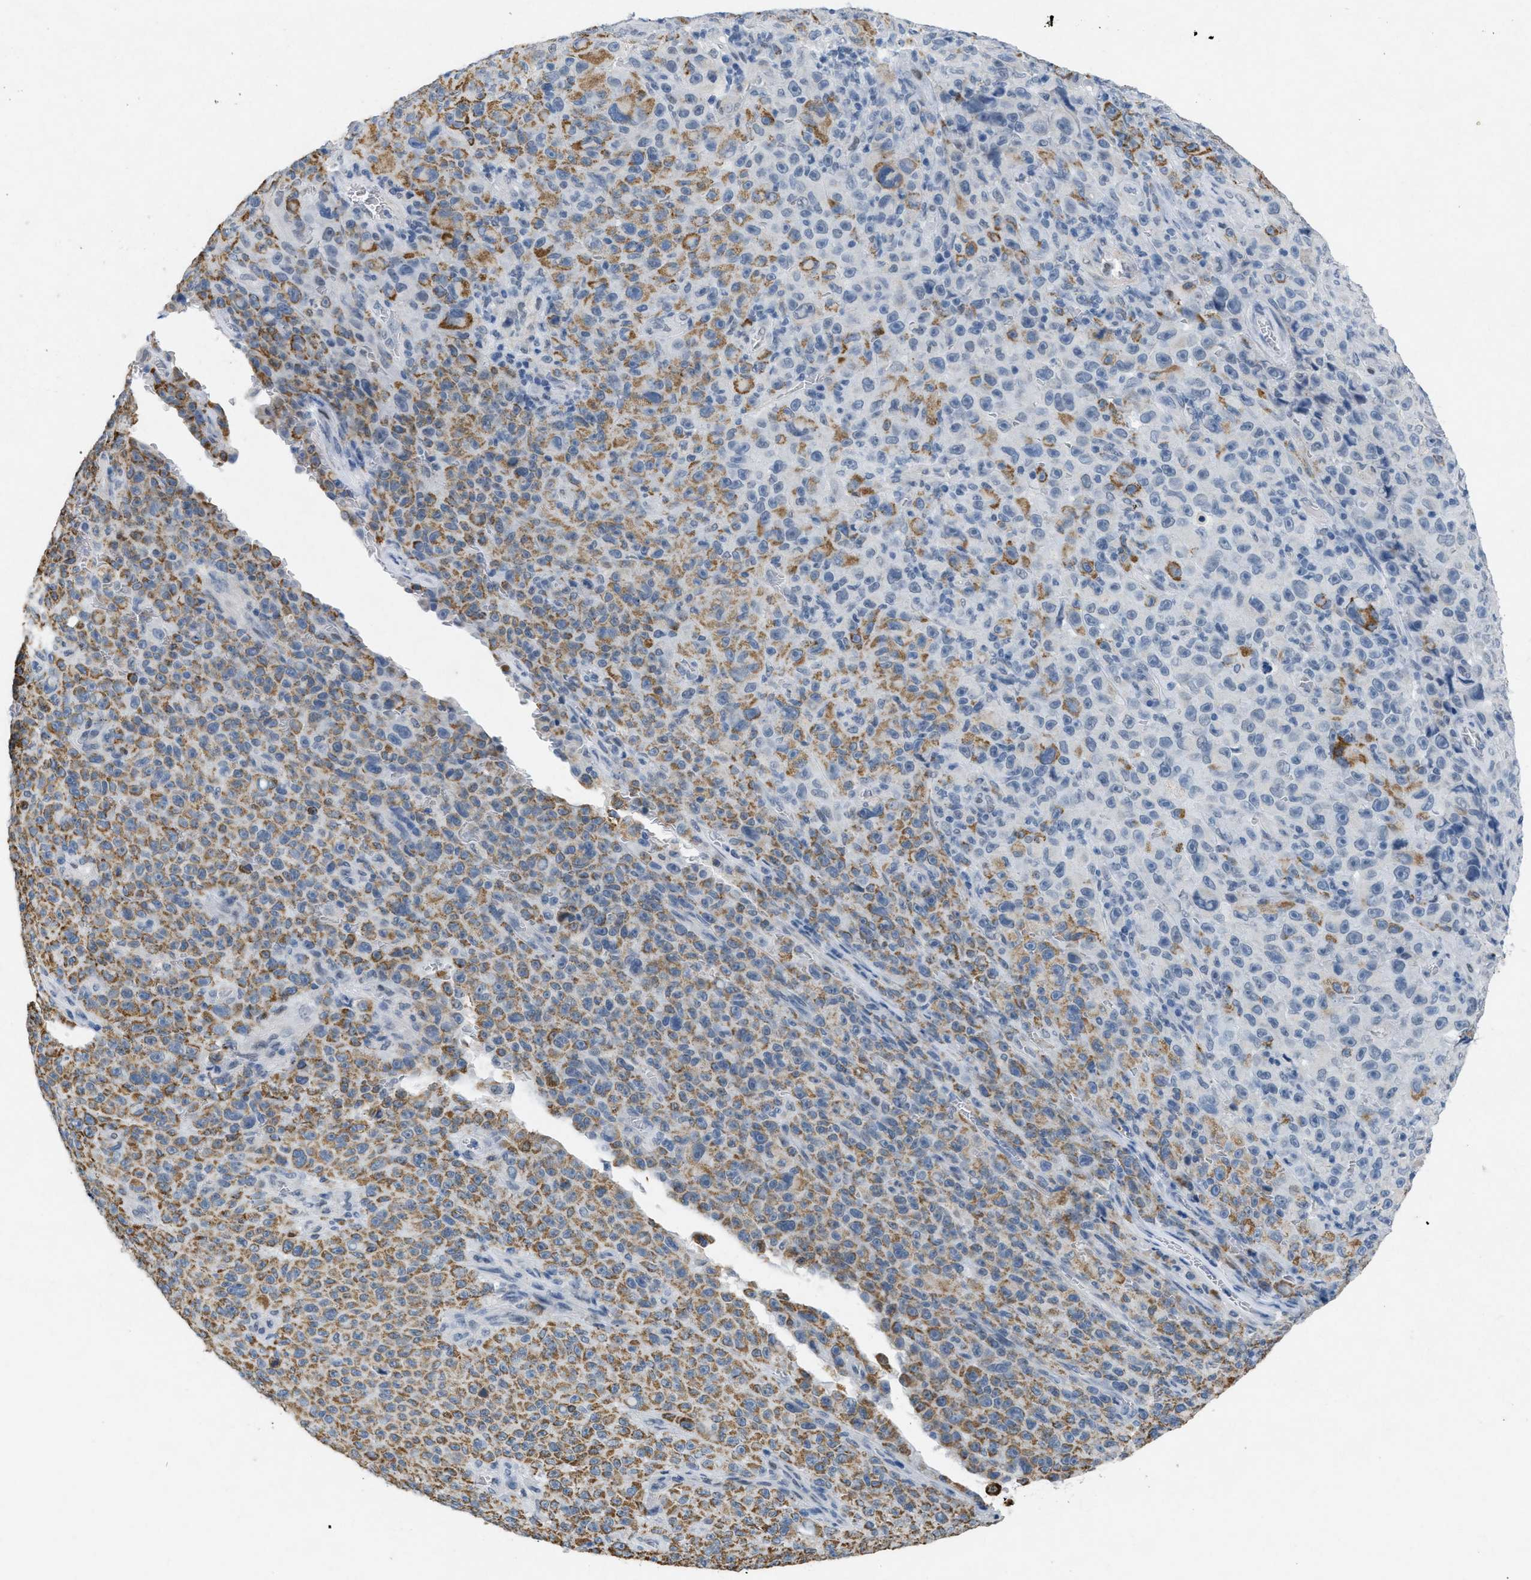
{"staining": {"intensity": "moderate", "quantity": "25%-75%", "location": "cytoplasmic/membranous"}, "tissue": "melanoma", "cell_type": "Tumor cells", "image_type": "cancer", "snomed": [{"axis": "morphology", "description": "Malignant melanoma, NOS"}, {"axis": "topography", "description": "Skin"}], "caption": "Moderate cytoplasmic/membranous protein positivity is appreciated in approximately 25%-75% of tumor cells in malignant melanoma.", "gene": "TASOR", "patient": {"sex": "female", "age": 82}}